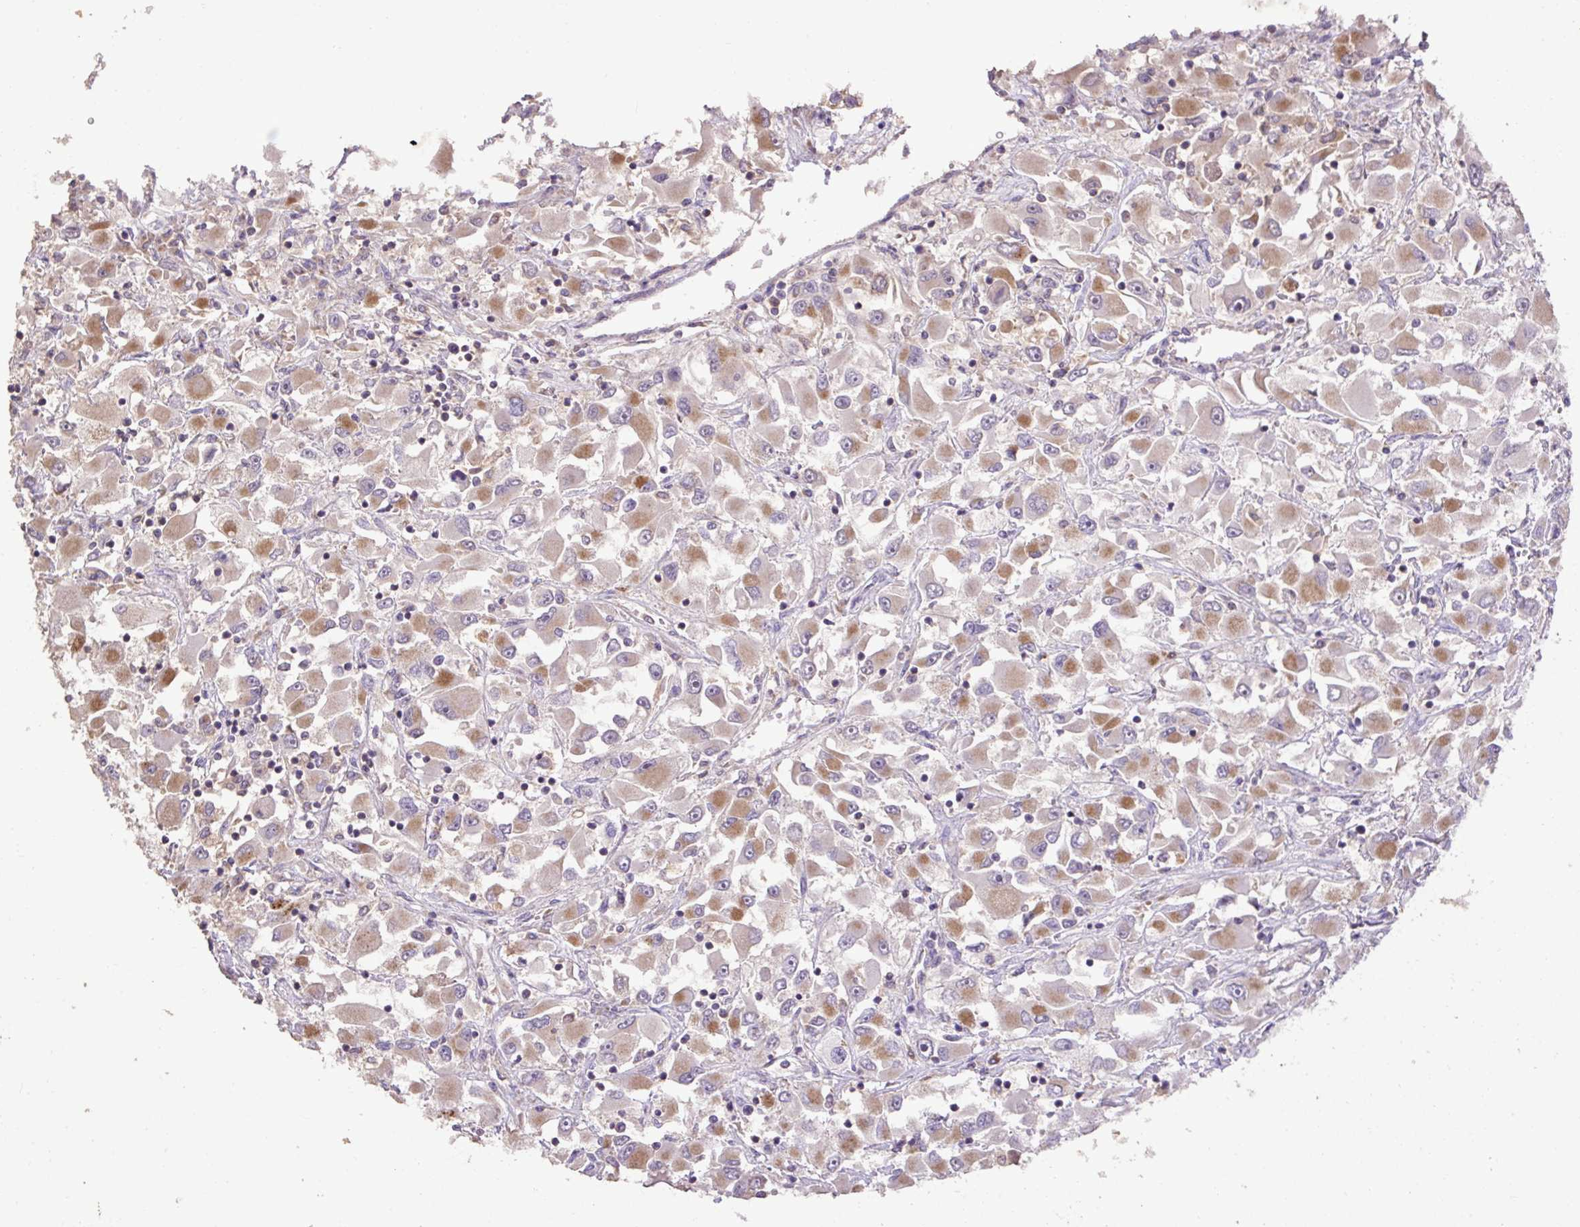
{"staining": {"intensity": "moderate", "quantity": "25%-75%", "location": "cytoplasmic/membranous"}, "tissue": "renal cancer", "cell_type": "Tumor cells", "image_type": "cancer", "snomed": [{"axis": "morphology", "description": "Adenocarcinoma, NOS"}, {"axis": "topography", "description": "Kidney"}], "caption": "Human renal cancer (adenocarcinoma) stained with a brown dye reveals moderate cytoplasmic/membranous positive expression in about 25%-75% of tumor cells.", "gene": "ABR", "patient": {"sex": "female", "age": 52}}